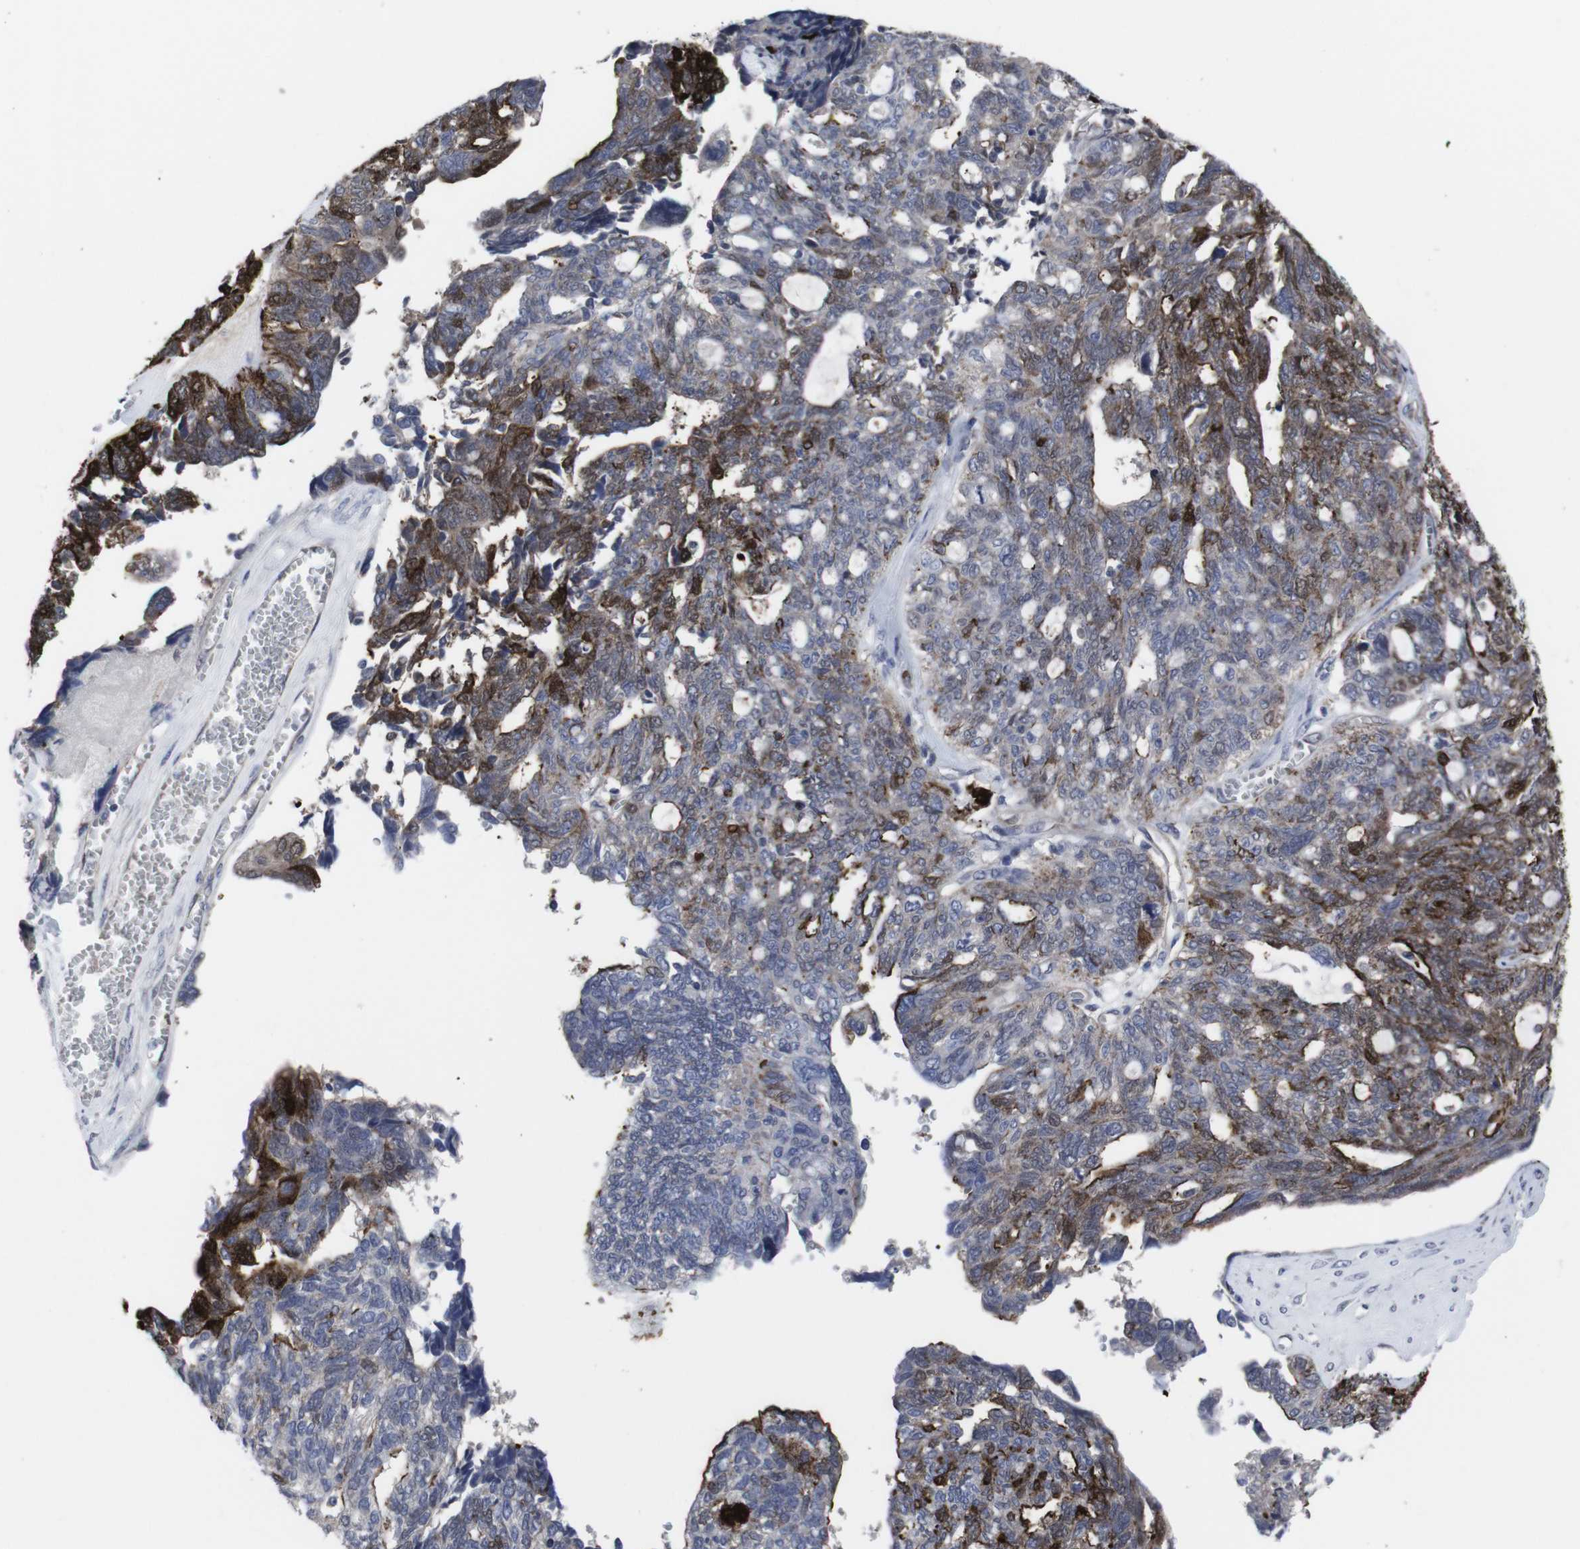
{"staining": {"intensity": "strong", "quantity": ">75%", "location": "cytoplasmic/membranous"}, "tissue": "ovarian cancer", "cell_type": "Tumor cells", "image_type": "cancer", "snomed": [{"axis": "morphology", "description": "Cystadenocarcinoma, serous, NOS"}, {"axis": "topography", "description": "Ovary"}], "caption": "IHC of human serous cystadenocarcinoma (ovarian) displays high levels of strong cytoplasmic/membranous staining in approximately >75% of tumor cells.", "gene": "SNCG", "patient": {"sex": "female", "age": 79}}